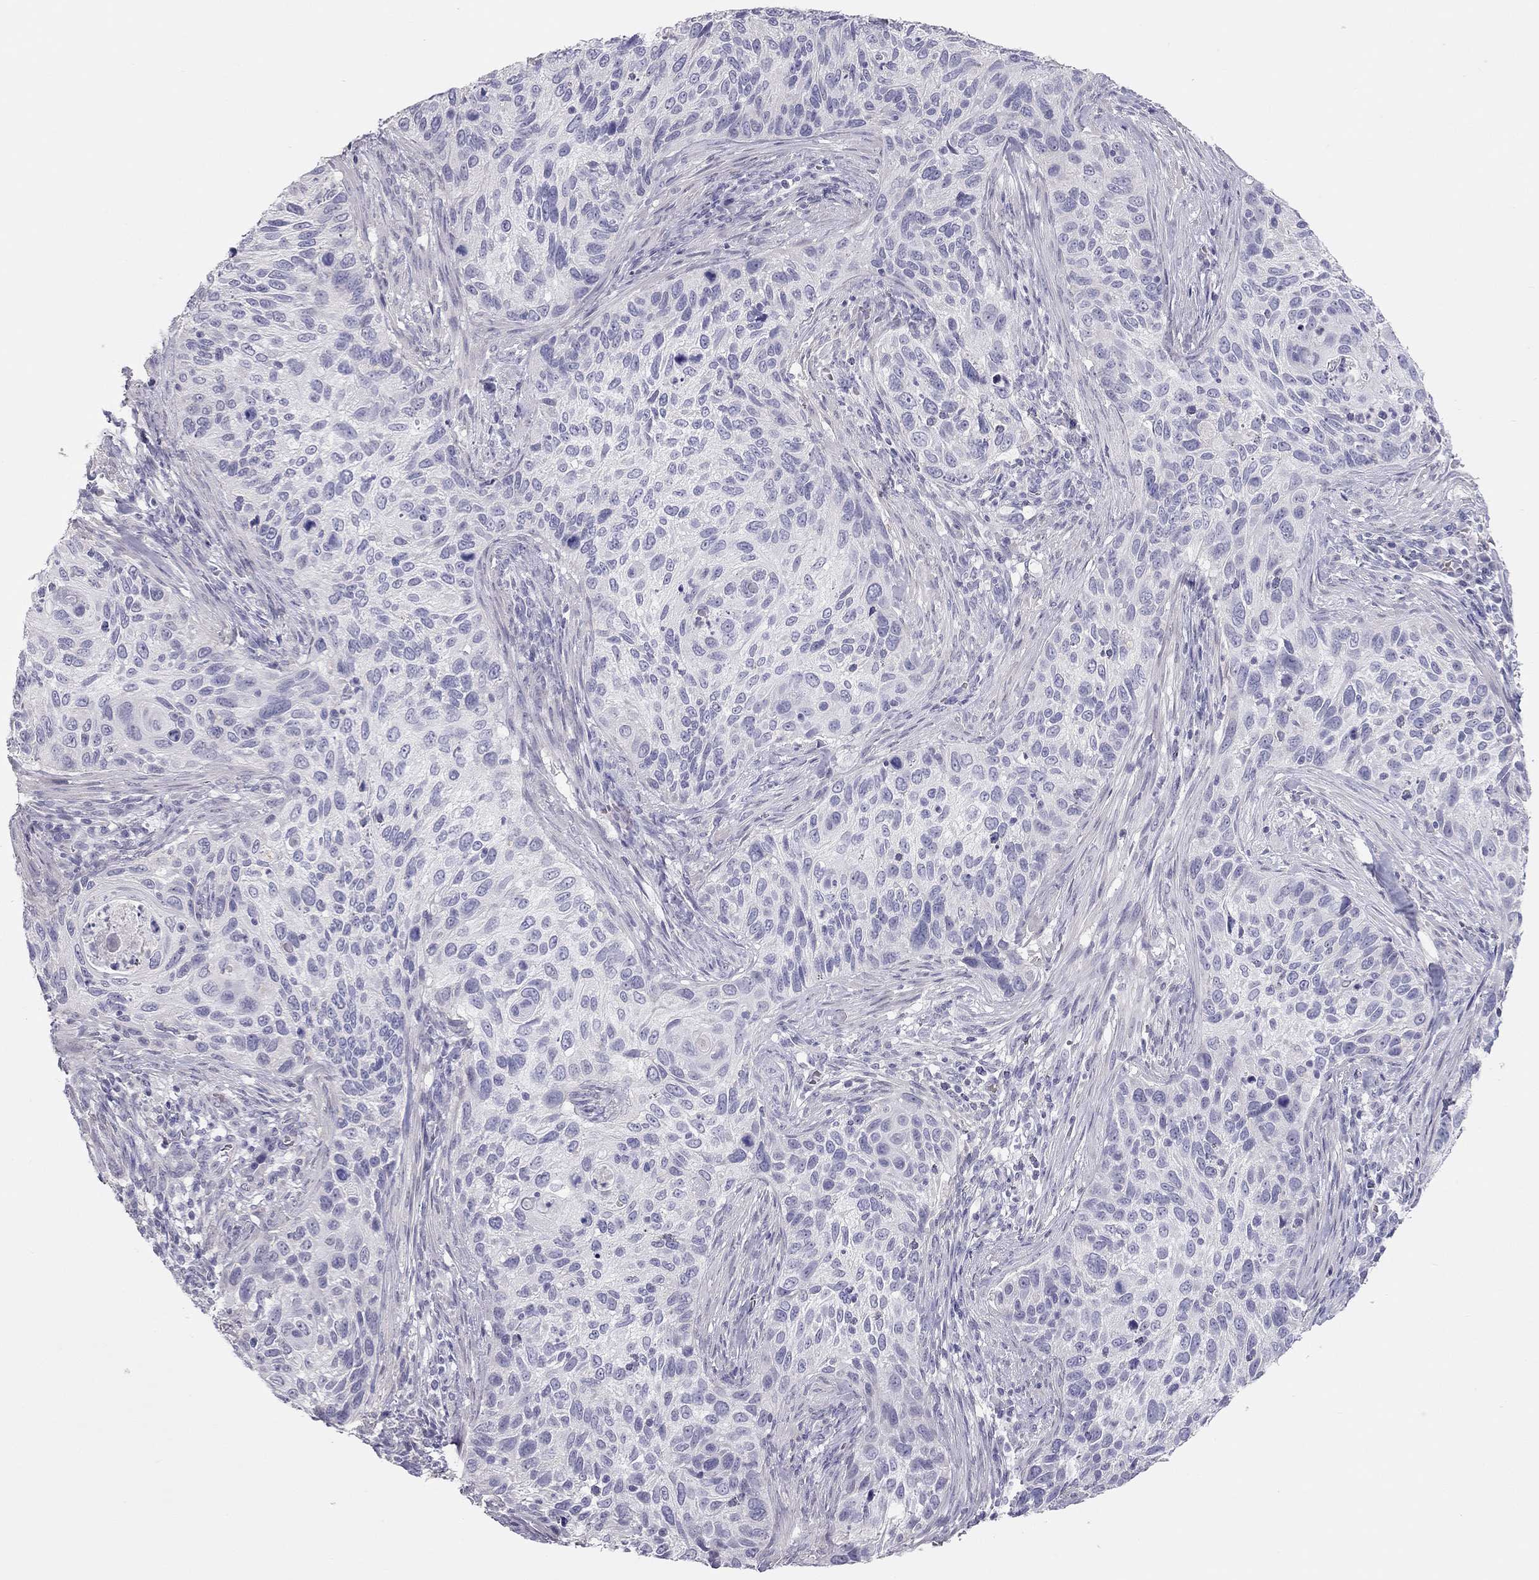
{"staining": {"intensity": "negative", "quantity": "none", "location": "none"}, "tissue": "cervical cancer", "cell_type": "Tumor cells", "image_type": "cancer", "snomed": [{"axis": "morphology", "description": "Squamous cell carcinoma, NOS"}, {"axis": "topography", "description": "Cervix"}], "caption": "Micrograph shows no significant protein expression in tumor cells of cervical cancer. (DAB IHC with hematoxylin counter stain).", "gene": "SPATA12", "patient": {"sex": "female", "age": 70}}